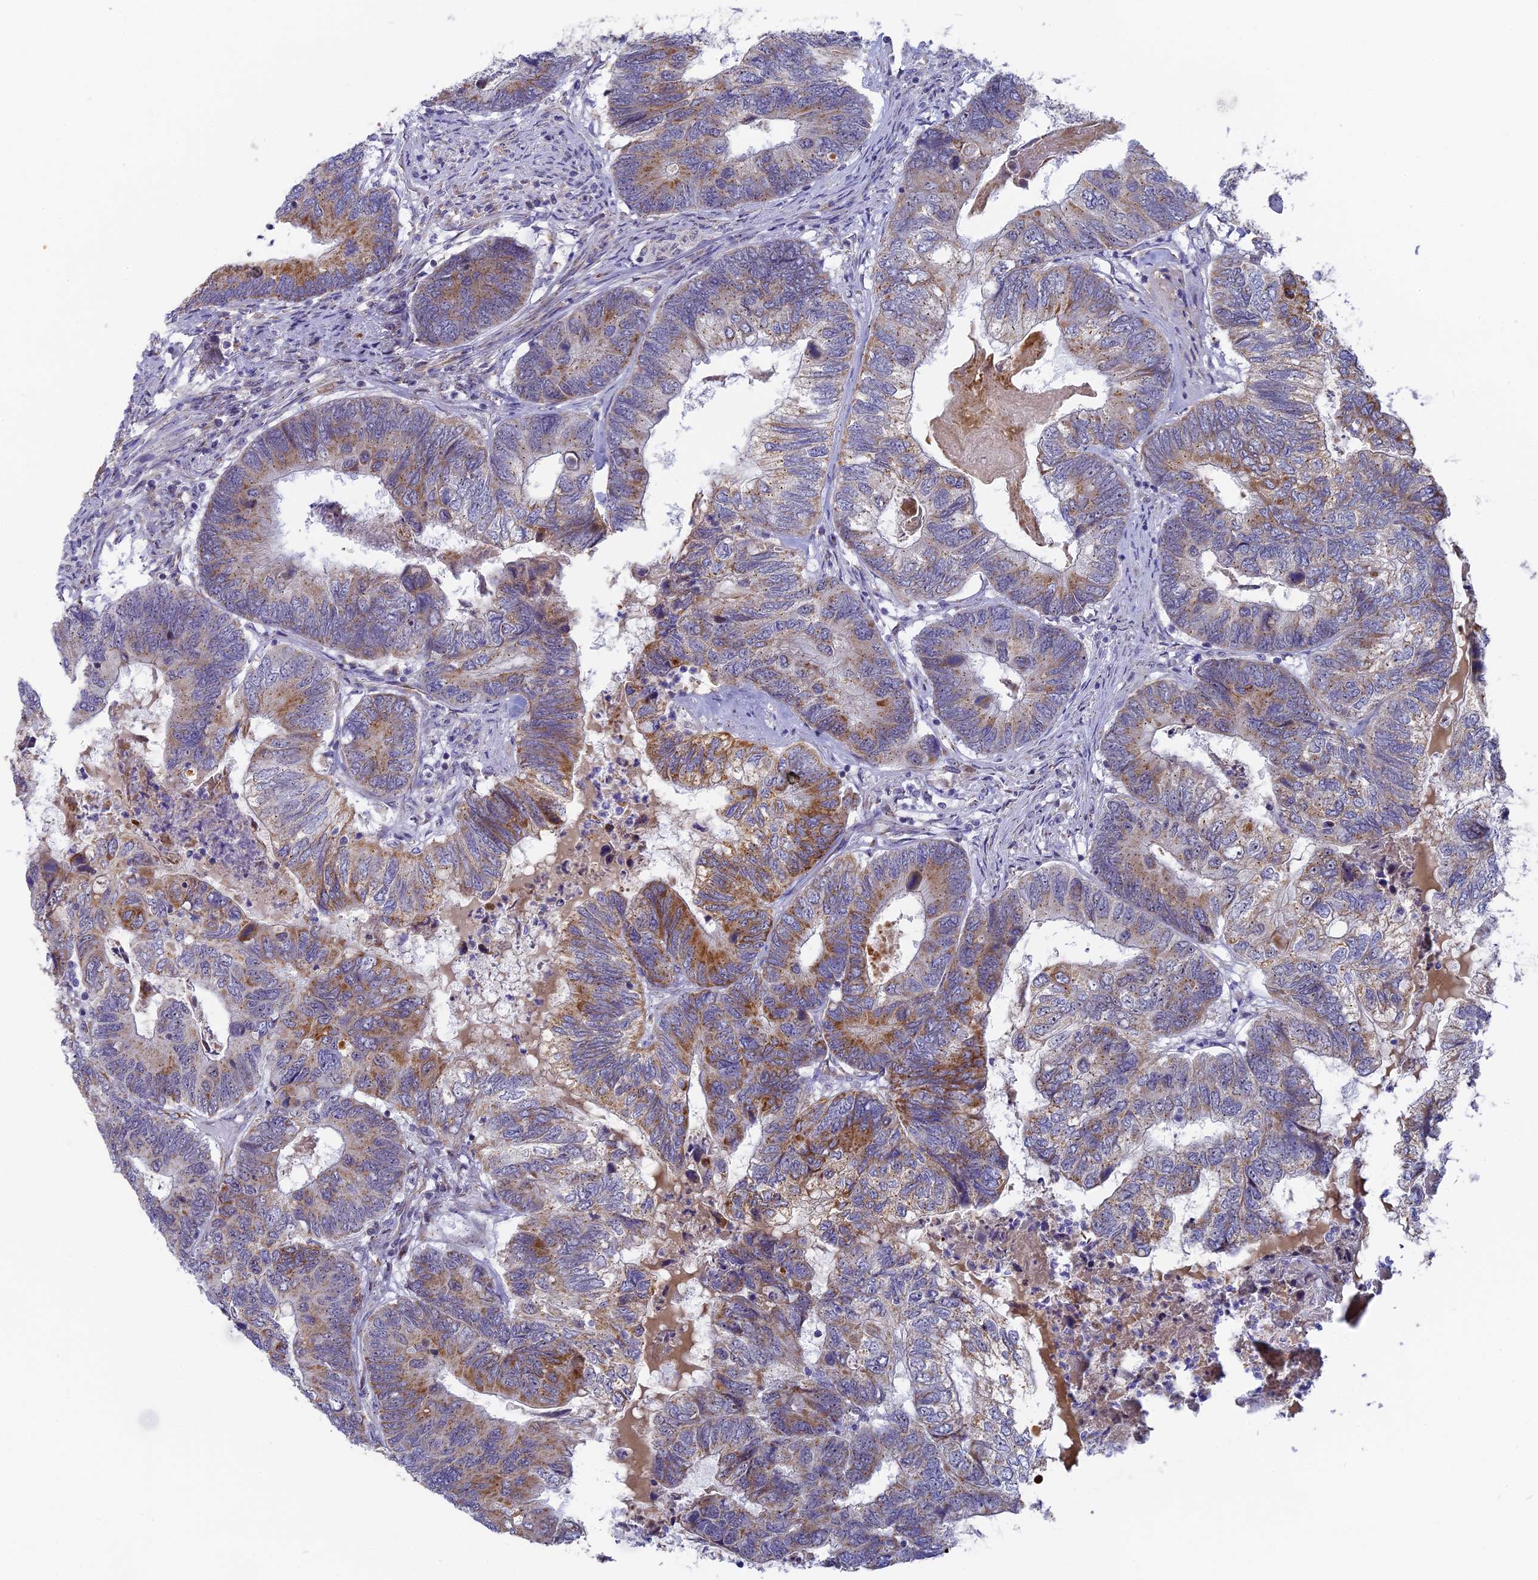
{"staining": {"intensity": "moderate", "quantity": "25%-75%", "location": "cytoplasmic/membranous"}, "tissue": "colorectal cancer", "cell_type": "Tumor cells", "image_type": "cancer", "snomed": [{"axis": "morphology", "description": "Adenocarcinoma, NOS"}, {"axis": "topography", "description": "Colon"}], "caption": "DAB (3,3'-diaminobenzidine) immunohistochemical staining of colorectal adenocarcinoma displays moderate cytoplasmic/membranous protein staining in about 25%-75% of tumor cells.", "gene": "DTWD1", "patient": {"sex": "female", "age": 67}}